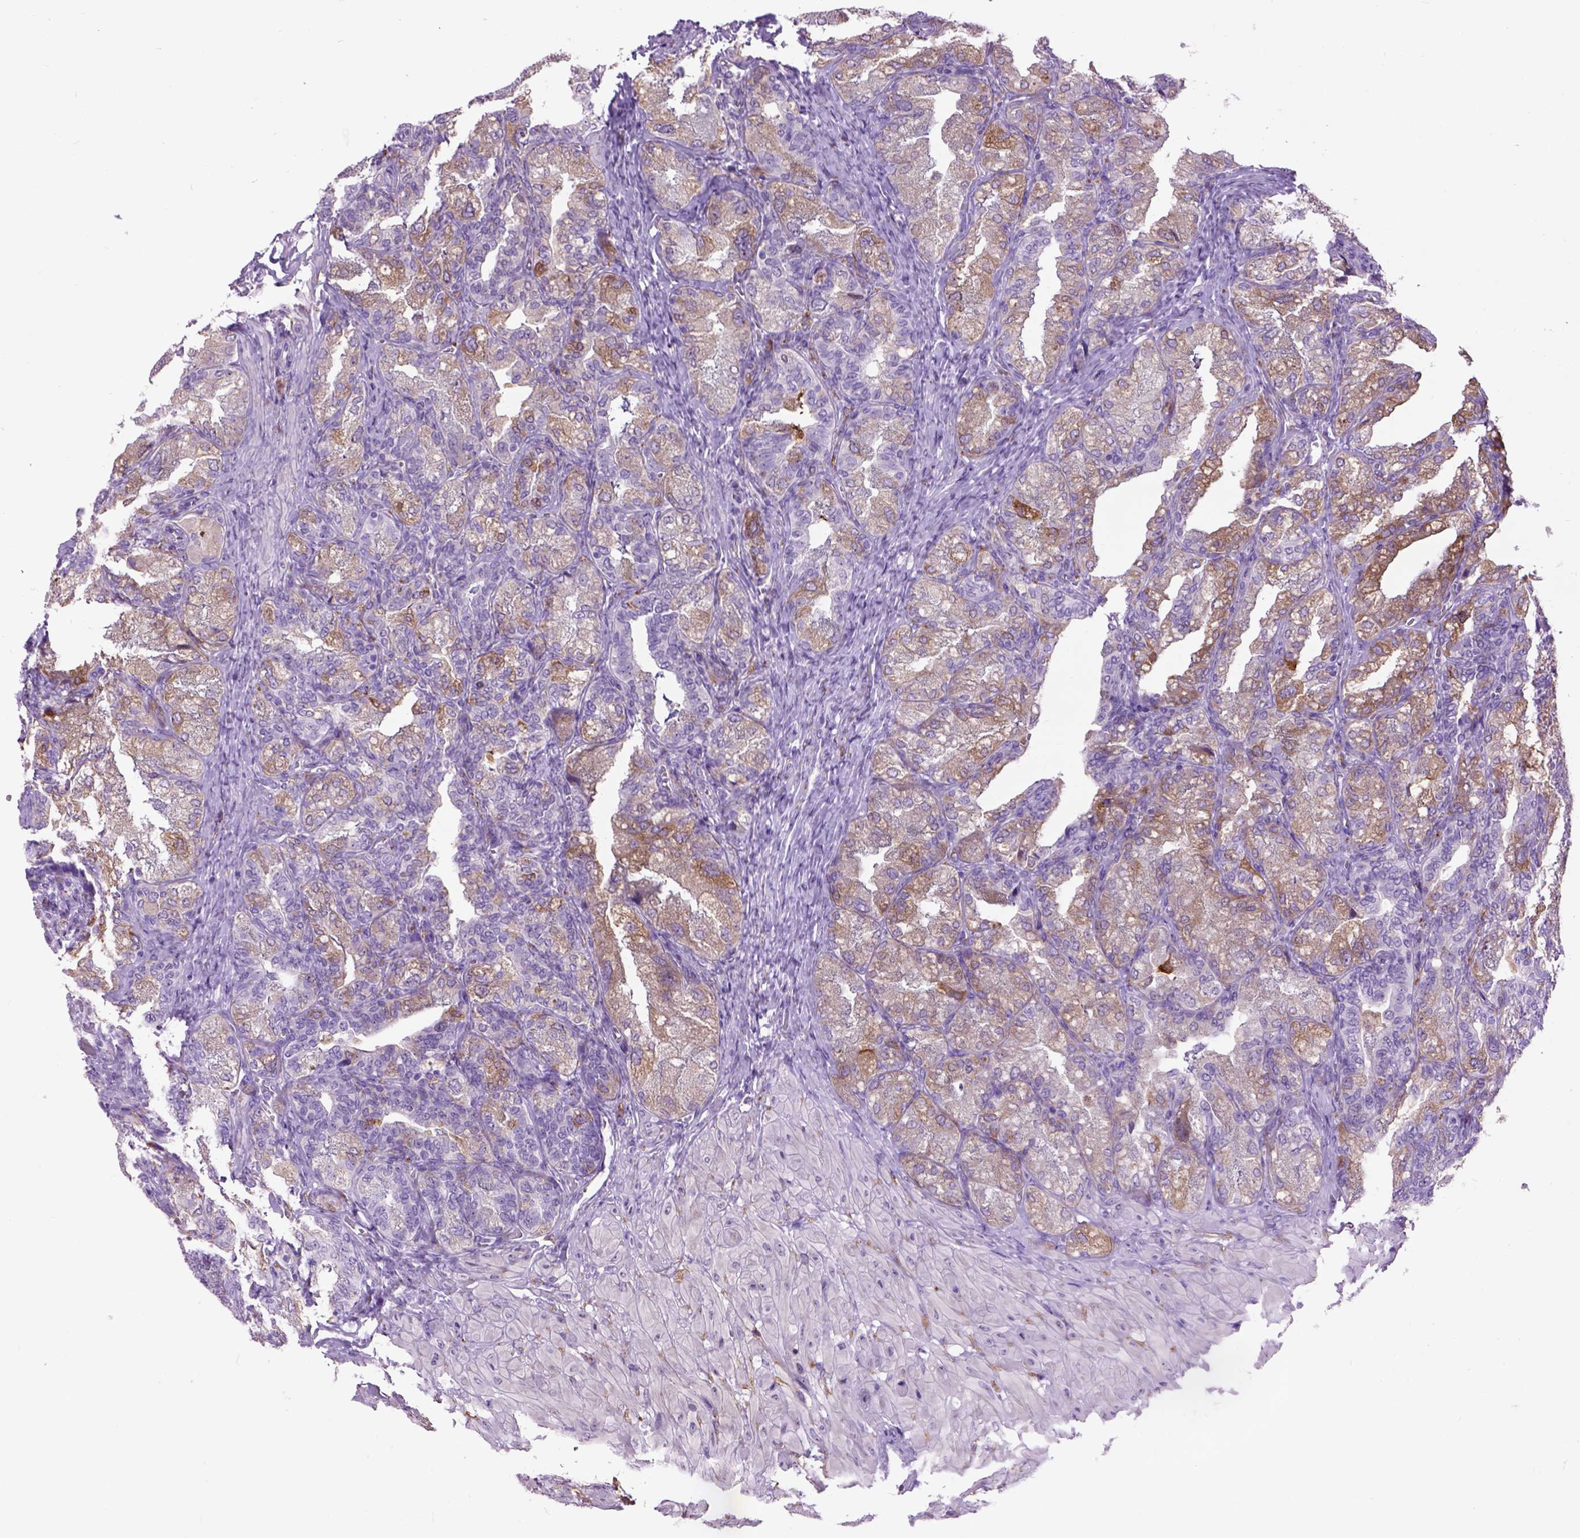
{"staining": {"intensity": "moderate", "quantity": "<25%", "location": "cytoplasmic/membranous"}, "tissue": "seminal vesicle", "cell_type": "Glandular cells", "image_type": "normal", "snomed": [{"axis": "morphology", "description": "Normal tissue, NOS"}, {"axis": "topography", "description": "Seminal veicle"}], "caption": "Brown immunohistochemical staining in normal seminal vesicle exhibits moderate cytoplasmic/membranous positivity in about <25% of glandular cells.", "gene": "MAPT", "patient": {"sex": "male", "age": 57}}